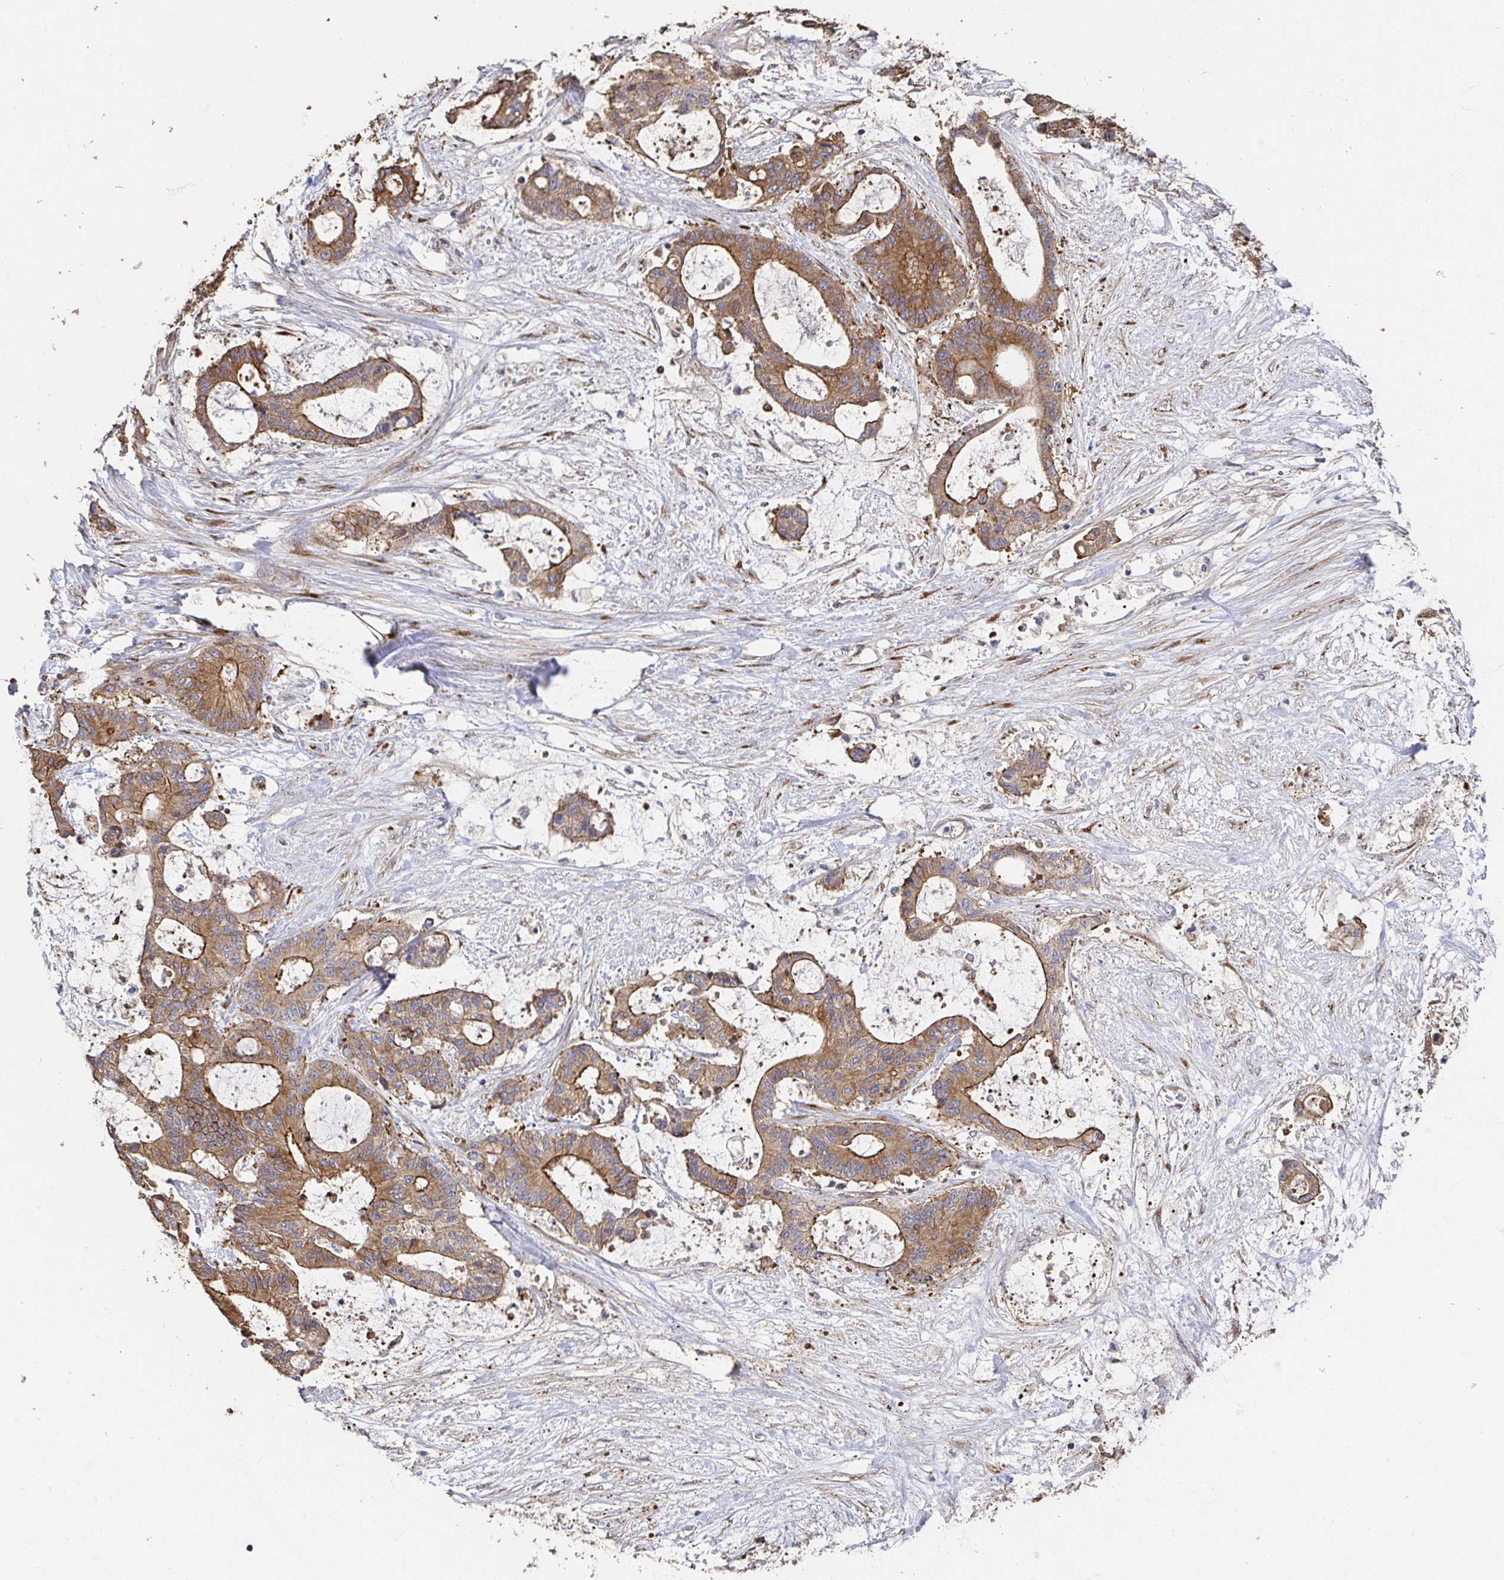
{"staining": {"intensity": "moderate", "quantity": ">75%", "location": "cytoplasmic/membranous"}, "tissue": "liver cancer", "cell_type": "Tumor cells", "image_type": "cancer", "snomed": [{"axis": "morphology", "description": "Normal tissue, NOS"}, {"axis": "morphology", "description": "Cholangiocarcinoma"}, {"axis": "topography", "description": "Liver"}, {"axis": "topography", "description": "Peripheral nerve tissue"}], "caption": "Brown immunohistochemical staining in human liver cancer exhibits moderate cytoplasmic/membranous expression in approximately >75% of tumor cells. The staining was performed using DAB (3,3'-diaminobenzidine) to visualize the protein expression in brown, while the nuclei were stained in blue with hematoxylin (Magnification: 20x).", "gene": "APBB1", "patient": {"sex": "female", "age": 73}}